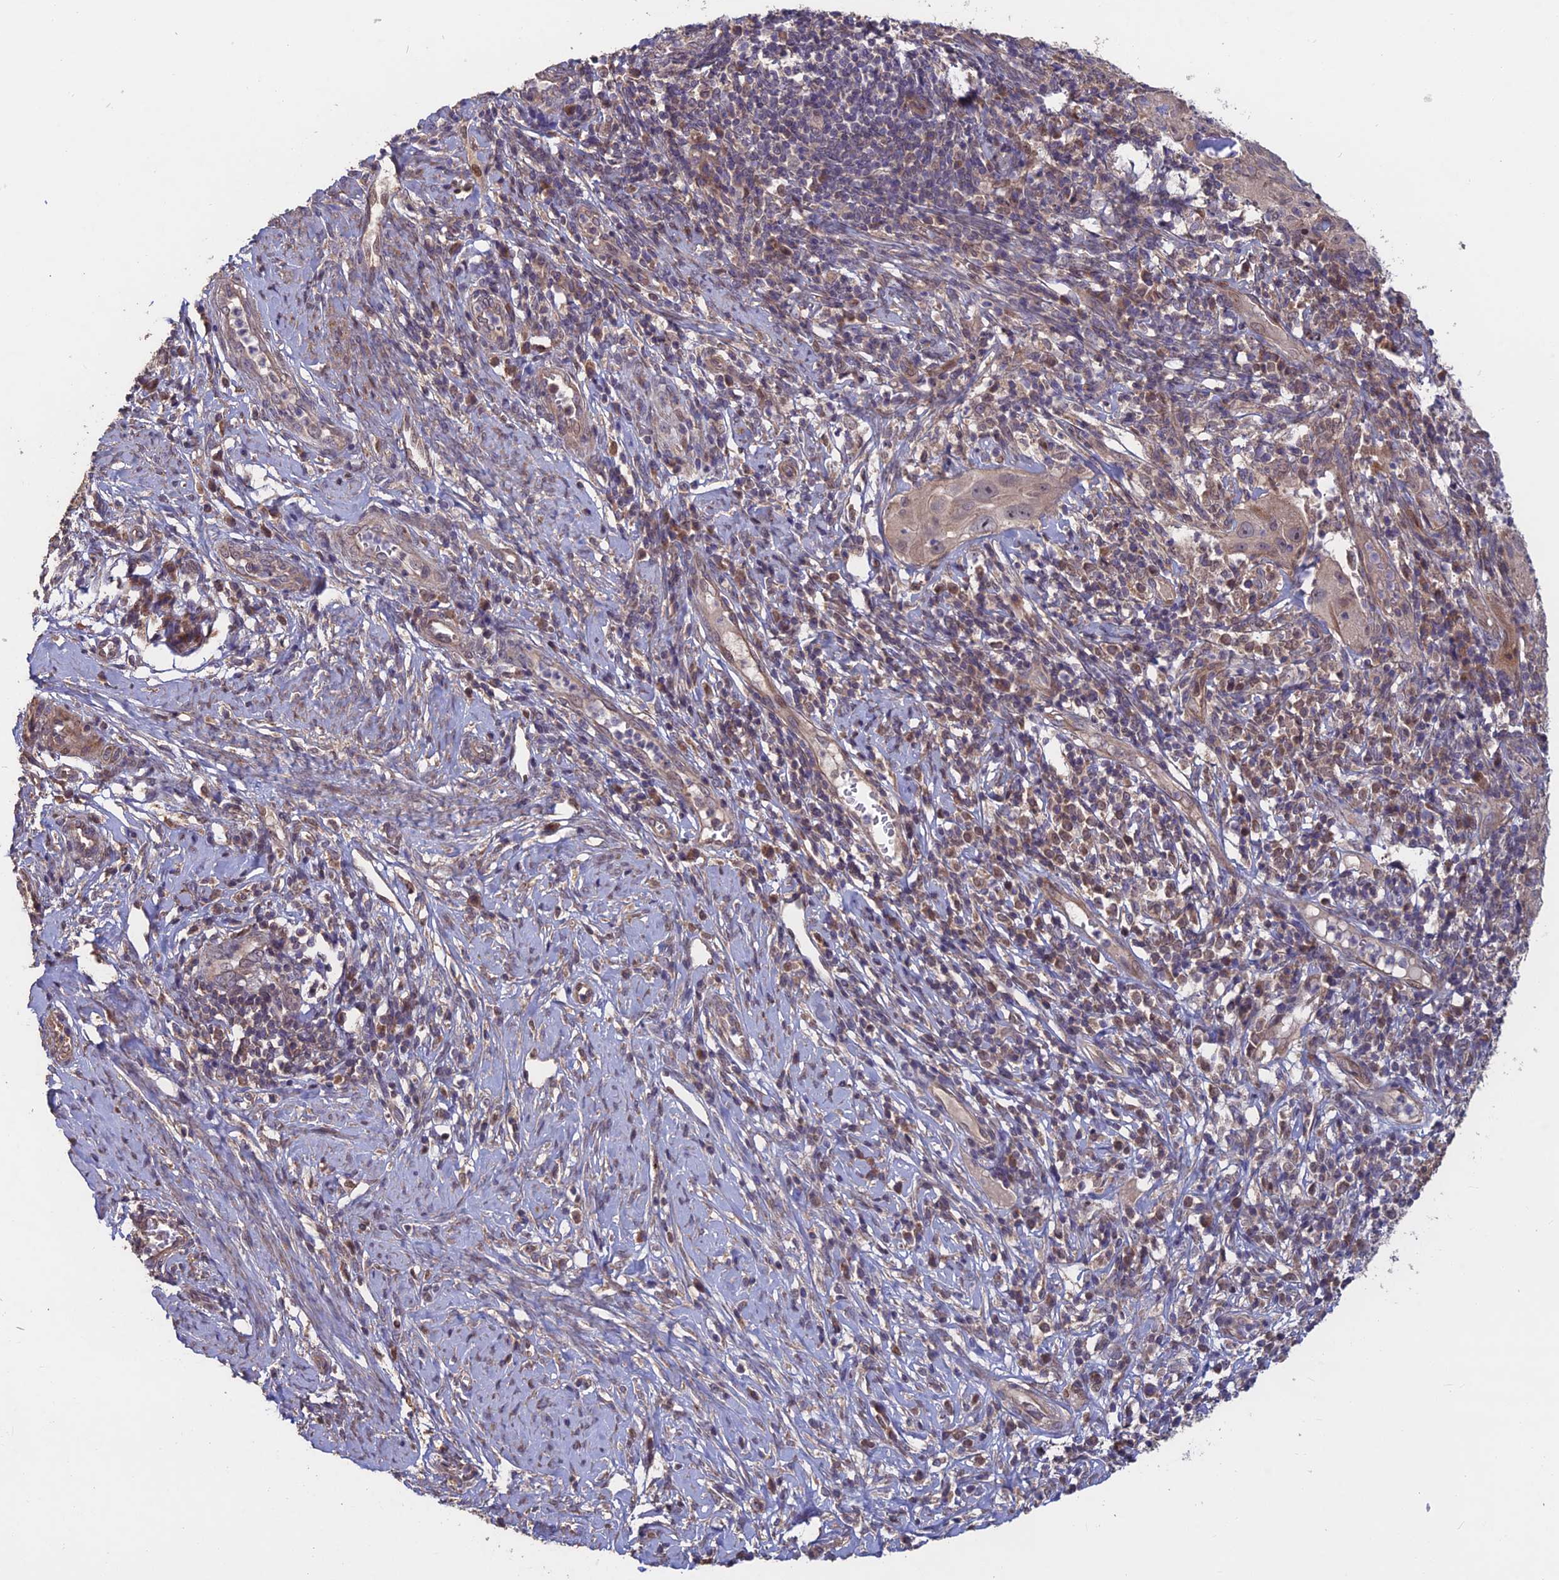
{"staining": {"intensity": "weak", "quantity": "25%-75%", "location": "cytoplasmic/membranous"}, "tissue": "cervical cancer", "cell_type": "Tumor cells", "image_type": "cancer", "snomed": [{"axis": "morphology", "description": "Squamous cell carcinoma, NOS"}, {"axis": "topography", "description": "Cervix"}], "caption": "IHC histopathology image of neoplastic tissue: cervical cancer (squamous cell carcinoma) stained using immunohistochemistry (IHC) reveals low levels of weak protein expression localized specifically in the cytoplasmic/membranous of tumor cells, appearing as a cytoplasmic/membranous brown color.", "gene": "SHISA5", "patient": {"sex": "female", "age": 31}}